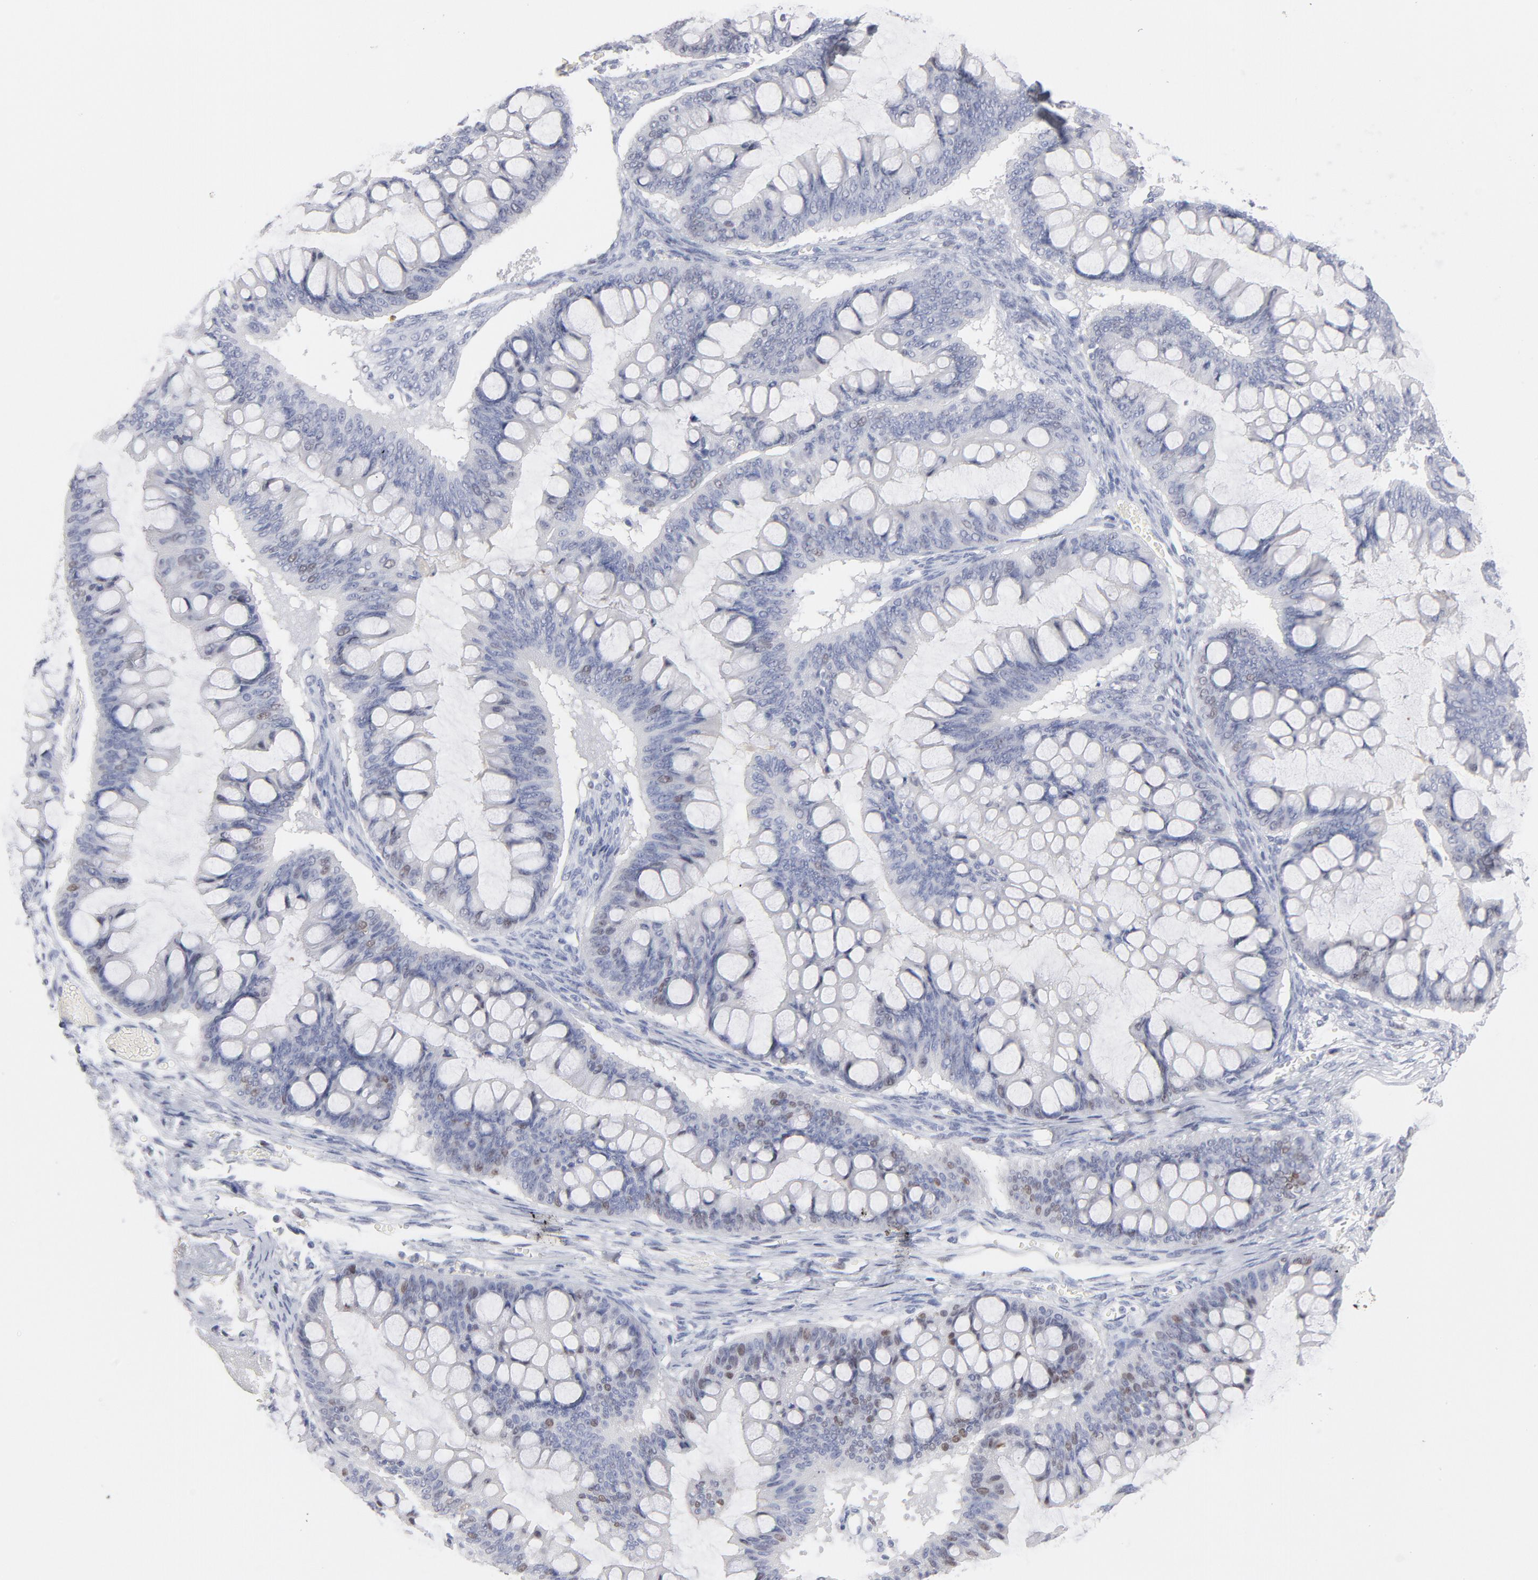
{"staining": {"intensity": "moderate", "quantity": "<25%", "location": "nuclear"}, "tissue": "ovarian cancer", "cell_type": "Tumor cells", "image_type": "cancer", "snomed": [{"axis": "morphology", "description": "Cystadenocarcinoma, mucinous, NOS"}, {"axis": "topography", "description": "Ovary"}], "caption": "There is low levels of moderate nuclear staining in tumor cells of mucinous cystadenocarcinoma (ovarian), as demonstrated by immunohistochemical staining (brown color).", "gene": "MCM7", "patient": {"sex": "female", "age": 73}}